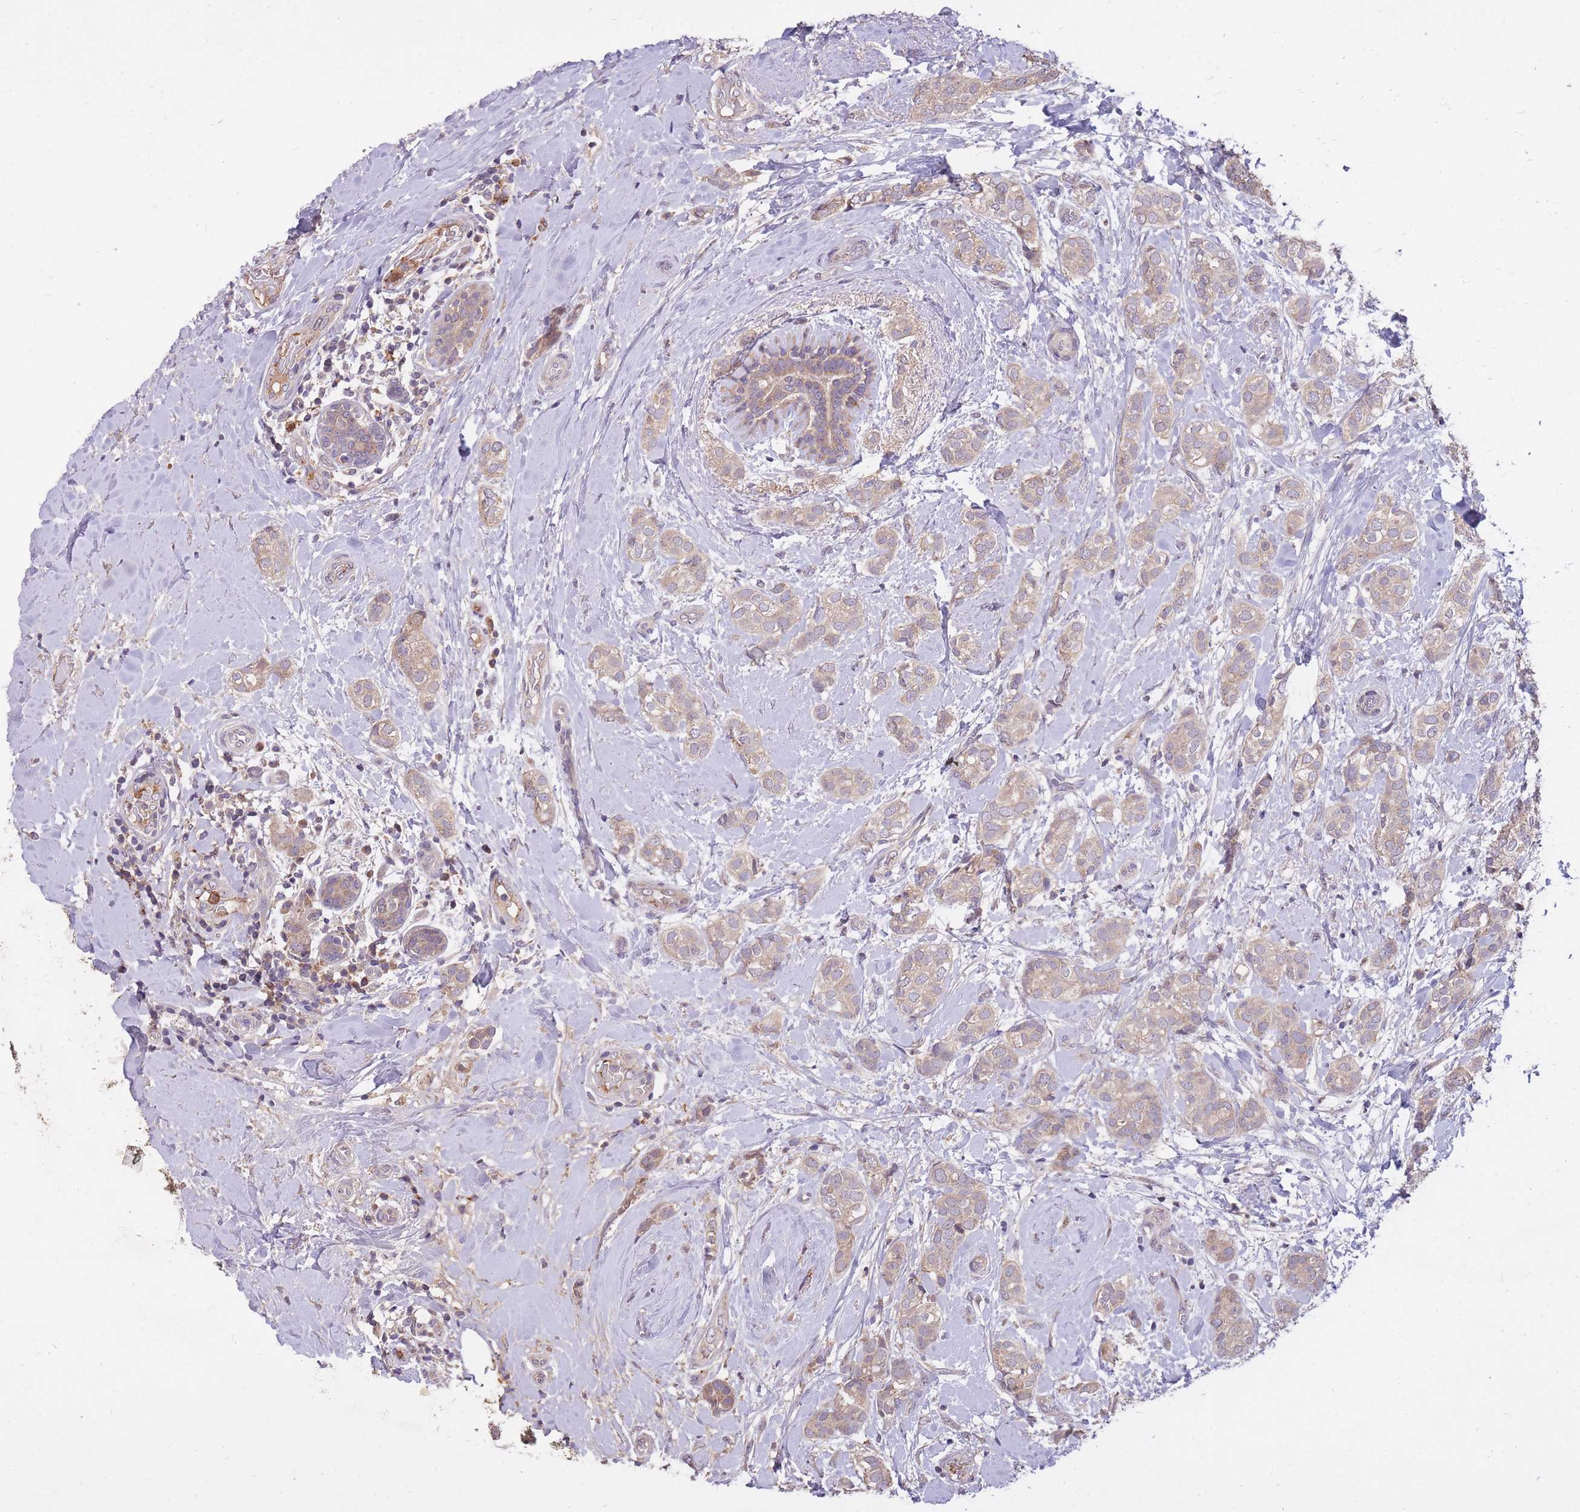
{"staining": {"intensity": "weak", "quantity": ">75%", "location": "cytoplasmic/membranous"}, "tissue": "breast cancer", "cell_type": "Tumor cells", "image_type": "cancer", "snomed": [{"axis": "morphology", "description": "Duct carcinoma"}, {"axis": "topography", "description": "Breast"}], "caption": "Breast cancer tissue shows weak cytoplasmic/membranous staining in about >75% of tumor cells", "gene": "IGF2BP2", "patient": {"sex": "female", "age": 73}}